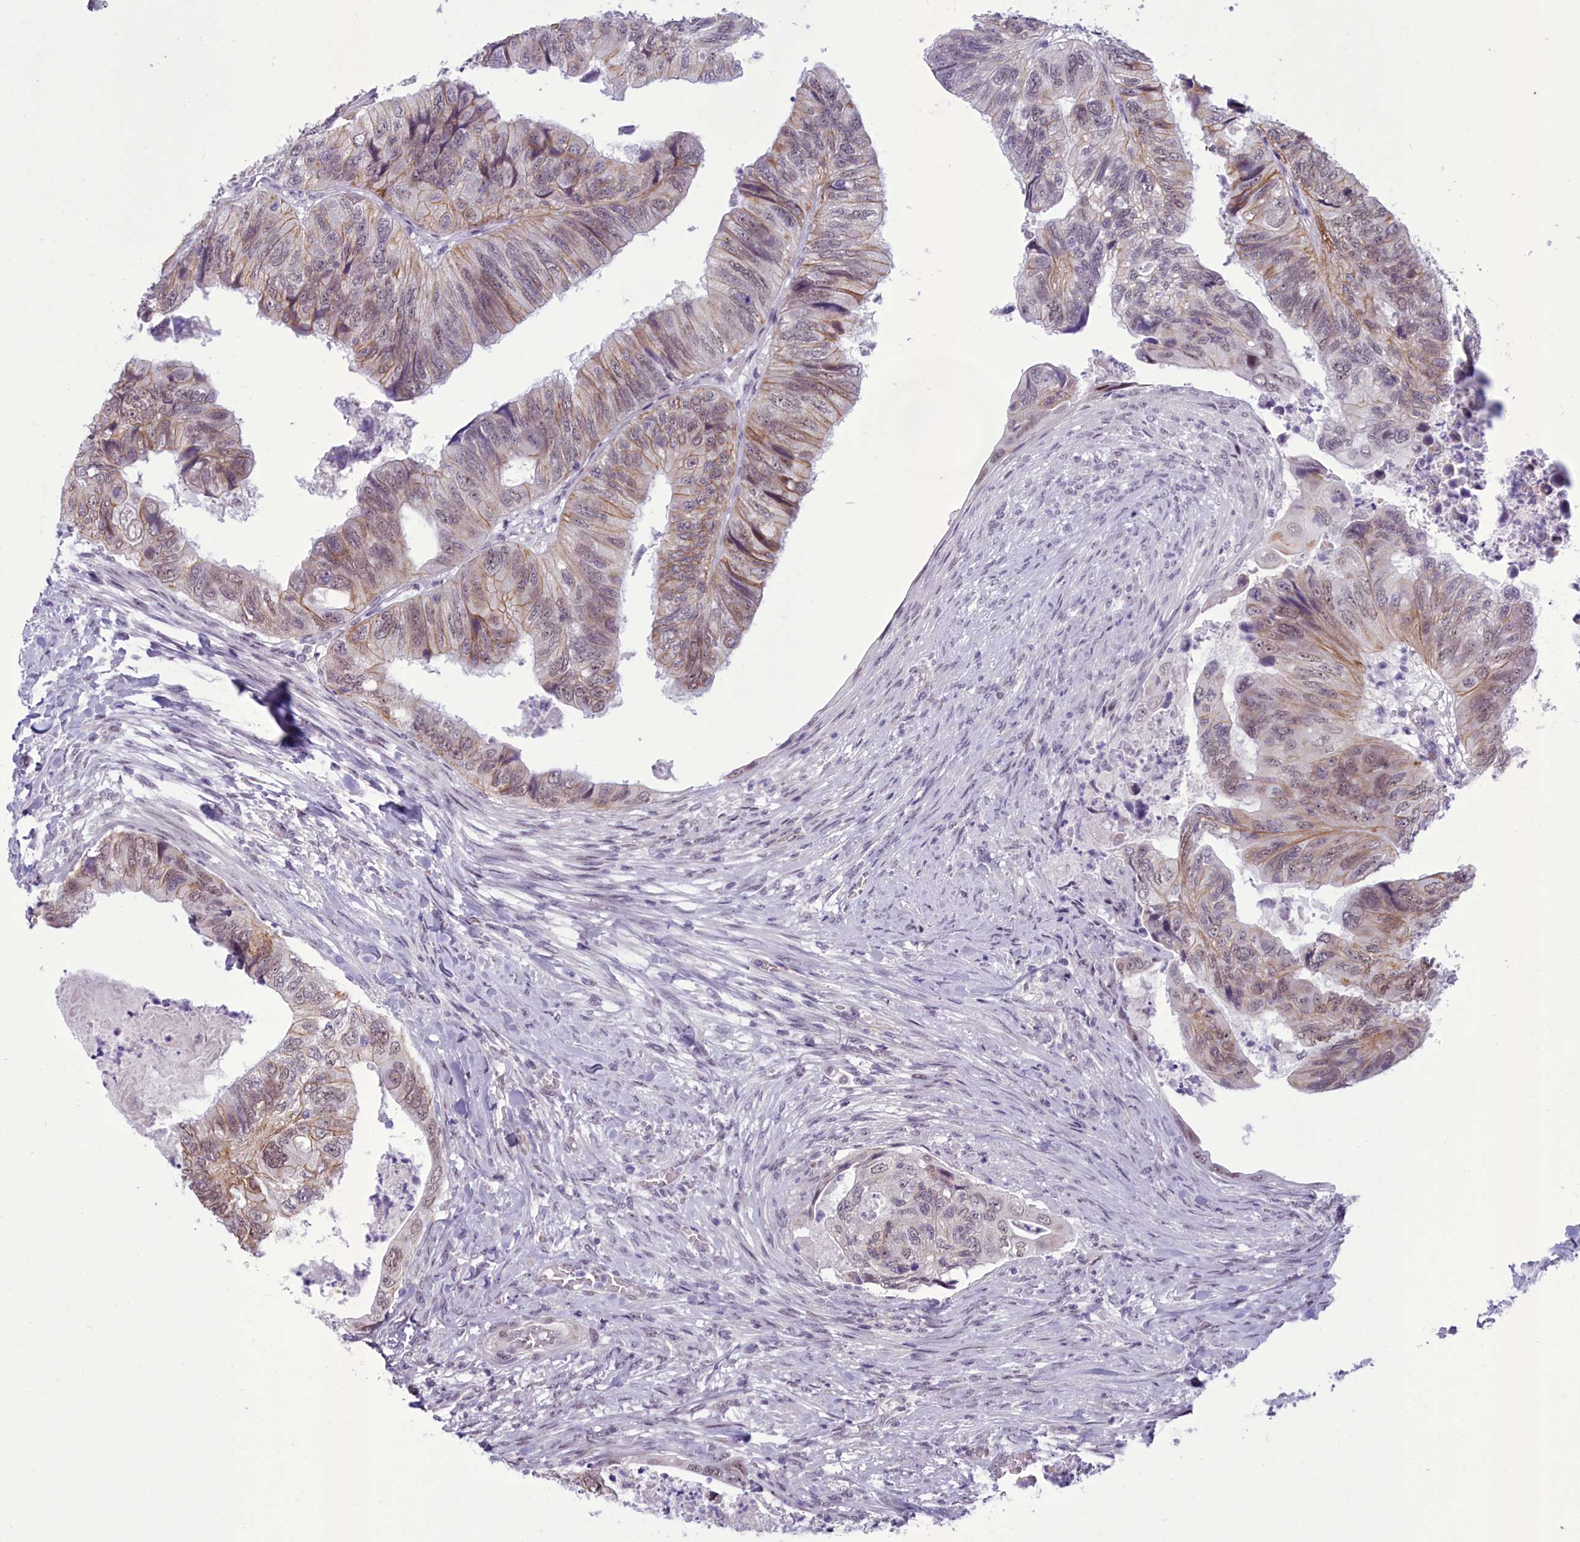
{"staining": {"intensity": "moderate", "quantity": "25%-75%", "location": "cytoplasmic/membranous,nuclear"}, "tissue": "colorectal cancer", "cell_type": "Tumor cells", "image_type": "cancer", "snomed": [{"axis": "morphology", "description": "Adenocarcinoma, NOS"}, {"axis": "topography", "description": "Rectum"}], "caption": "Tumor cells show medium levels of moderate cytoplasmic/membranous and nuclear expression in approximately 25%-75% of cells in human colorectal cancer.", "gene": "CEACAM19", "patient": {"sex": "male", "age": 63}}